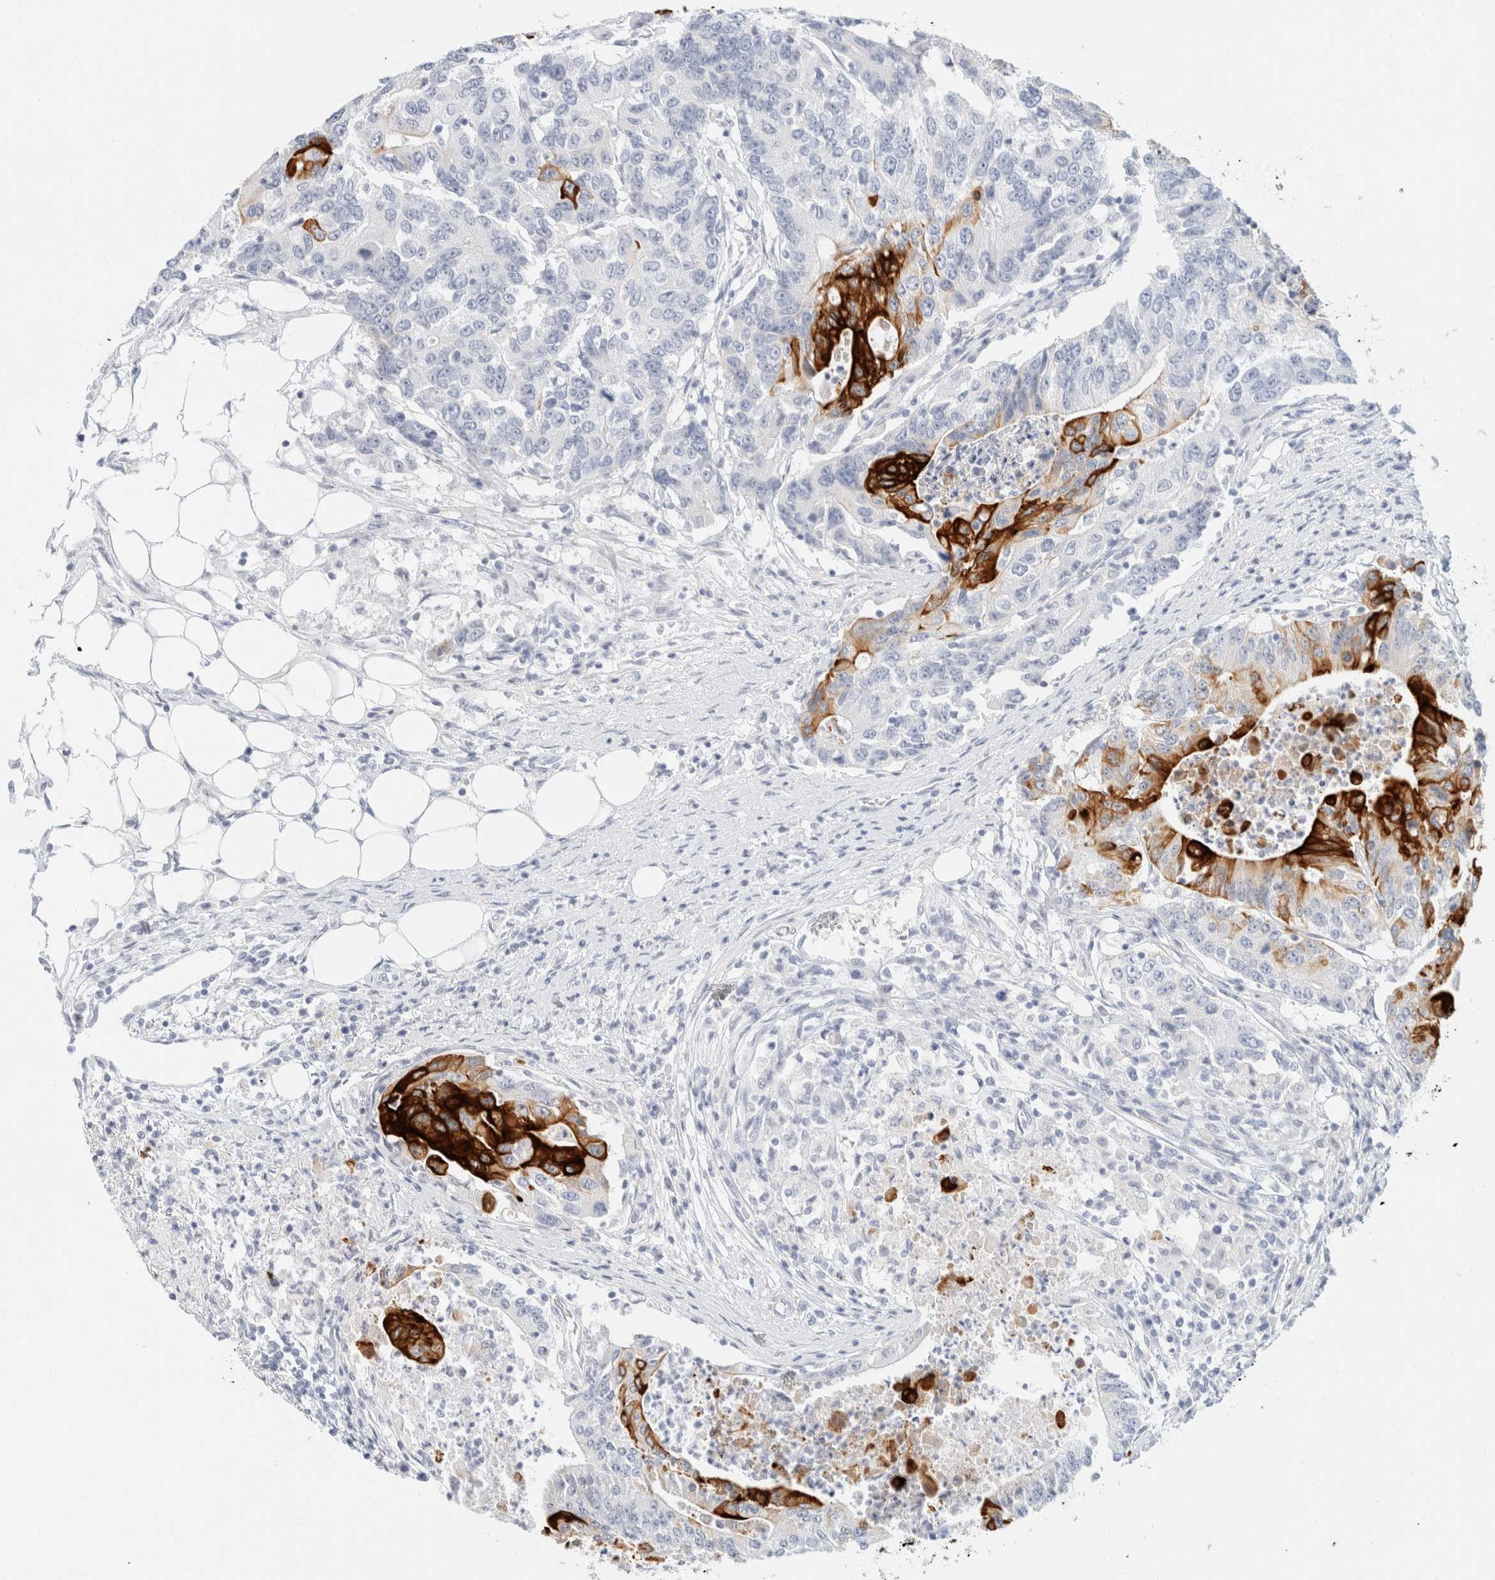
{"staining": {"intensity": "strong", "quantity": "<25%", "location": "cytoplasmic/membranous"}, "tissue": "colorectal cancer", "cell_type": "Tumor cells", "image_type": "cancer", "snomed": [{"axis": "morphology", "description": "Adenocarcinoma, NOS"}, {"axis": "topography", "description": "Colon"}], "caption": "Colorectal adenocarcinoma stained with IHC shows strong cytoplasmic/membranous expression in approximately <25% of tumor cells. (Brightfield microscopy of DAB IHC at high magnification).", "gene": "KRT20", "patient": {"sex": "female", "age": 77}}